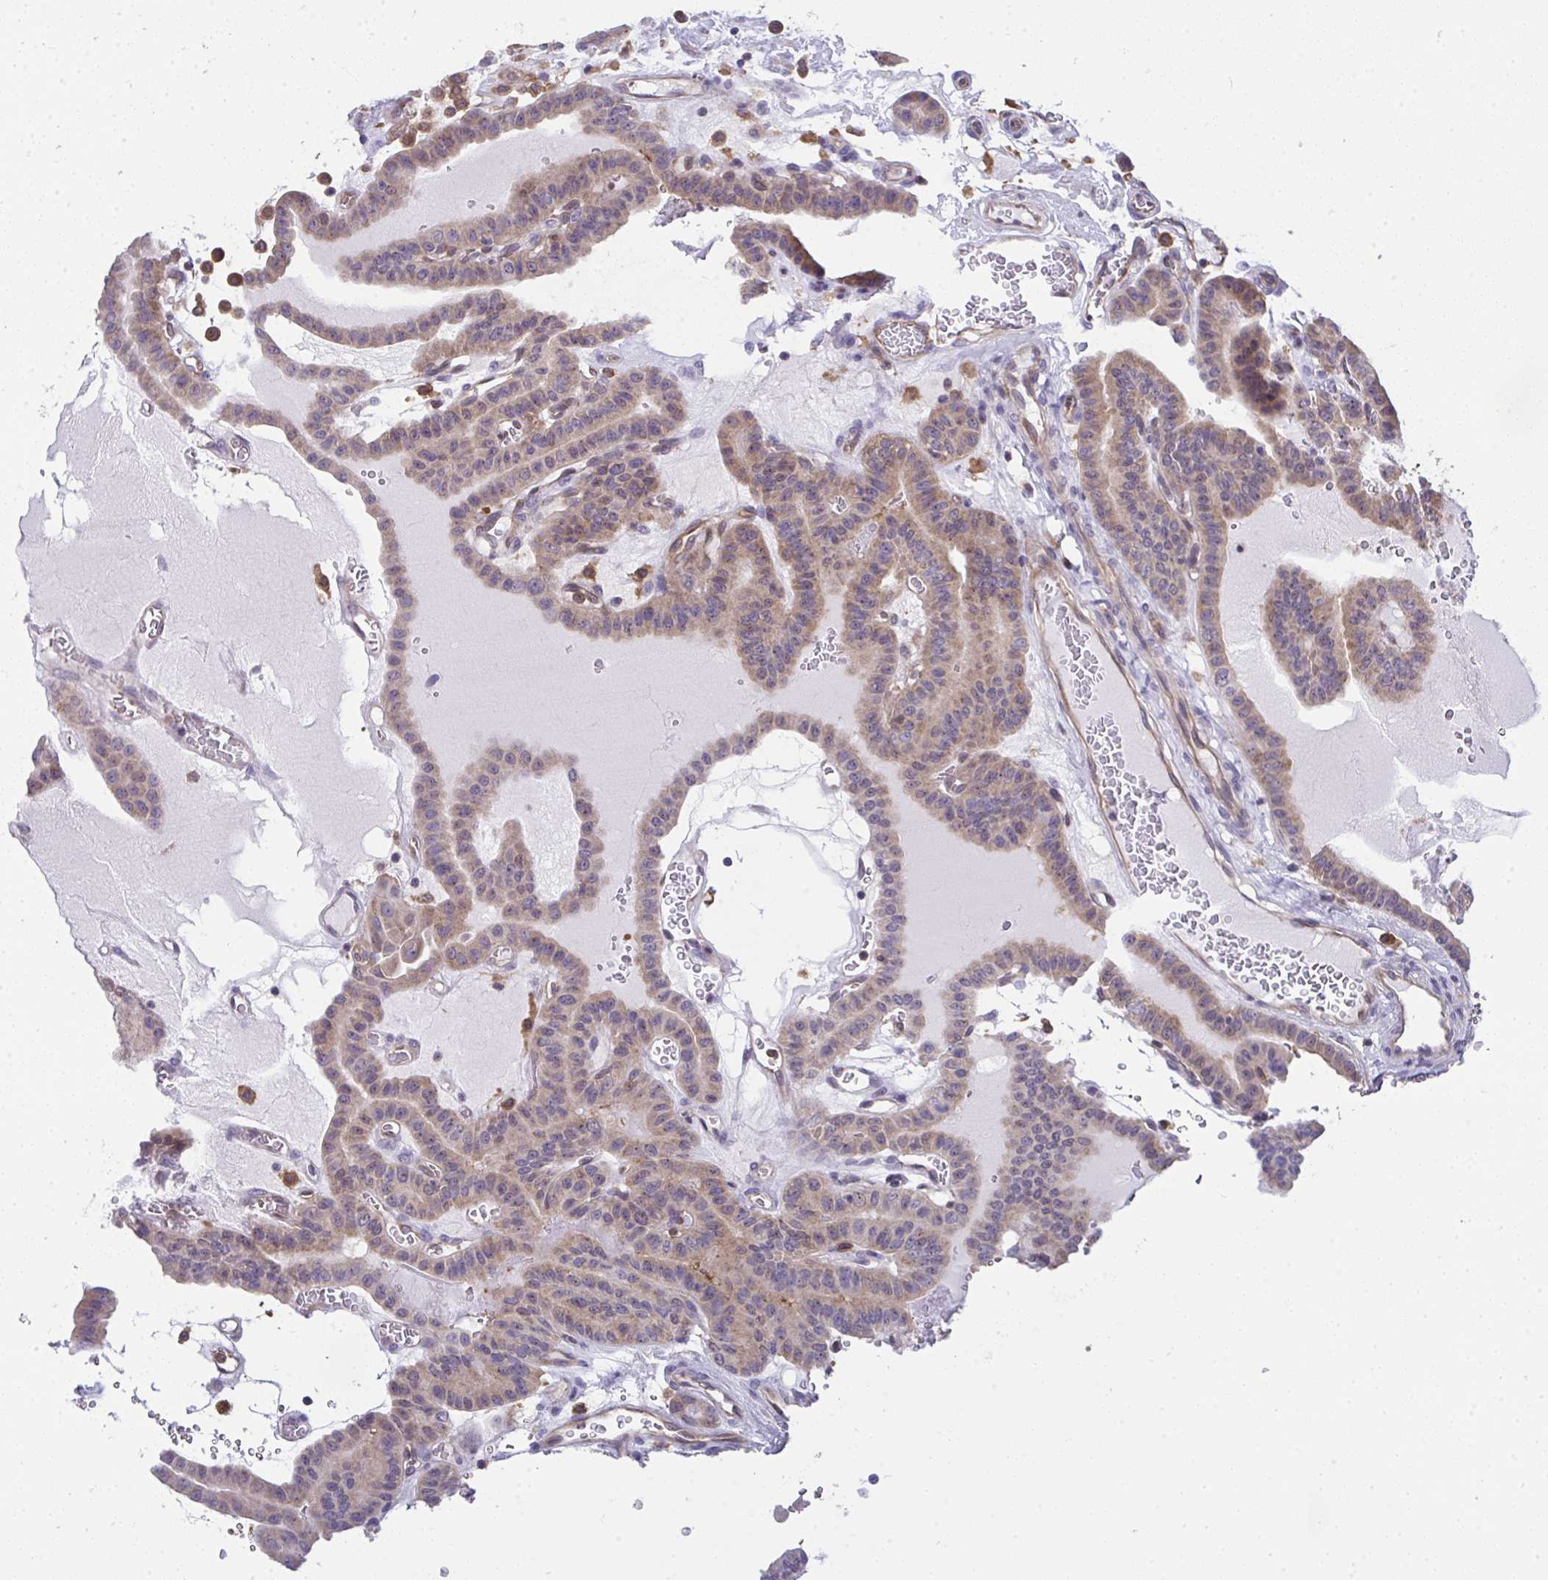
{"staining": {"intensity": "weak", "quantity": ">75%", "location": "cytoplasmic/membranous"}, "tissue": "thyroid cancer", "cell_type": "Tumor cells", "image_type": "cancer", "snomed": [{"axis": "morphology", "description": "Papillary adenocarcinoma, NOS"}, {"axis": "topography", "description": "Thyroid gland"}], "caption": "Immunohistochemical staining of human thyroid cancer reveals low levels of weak cytoplasmic/membranous protein positivity in about >75% of tumor cells.", "gene": "ALDH16A1", "patient": {"sex": "male", "age": 87}}